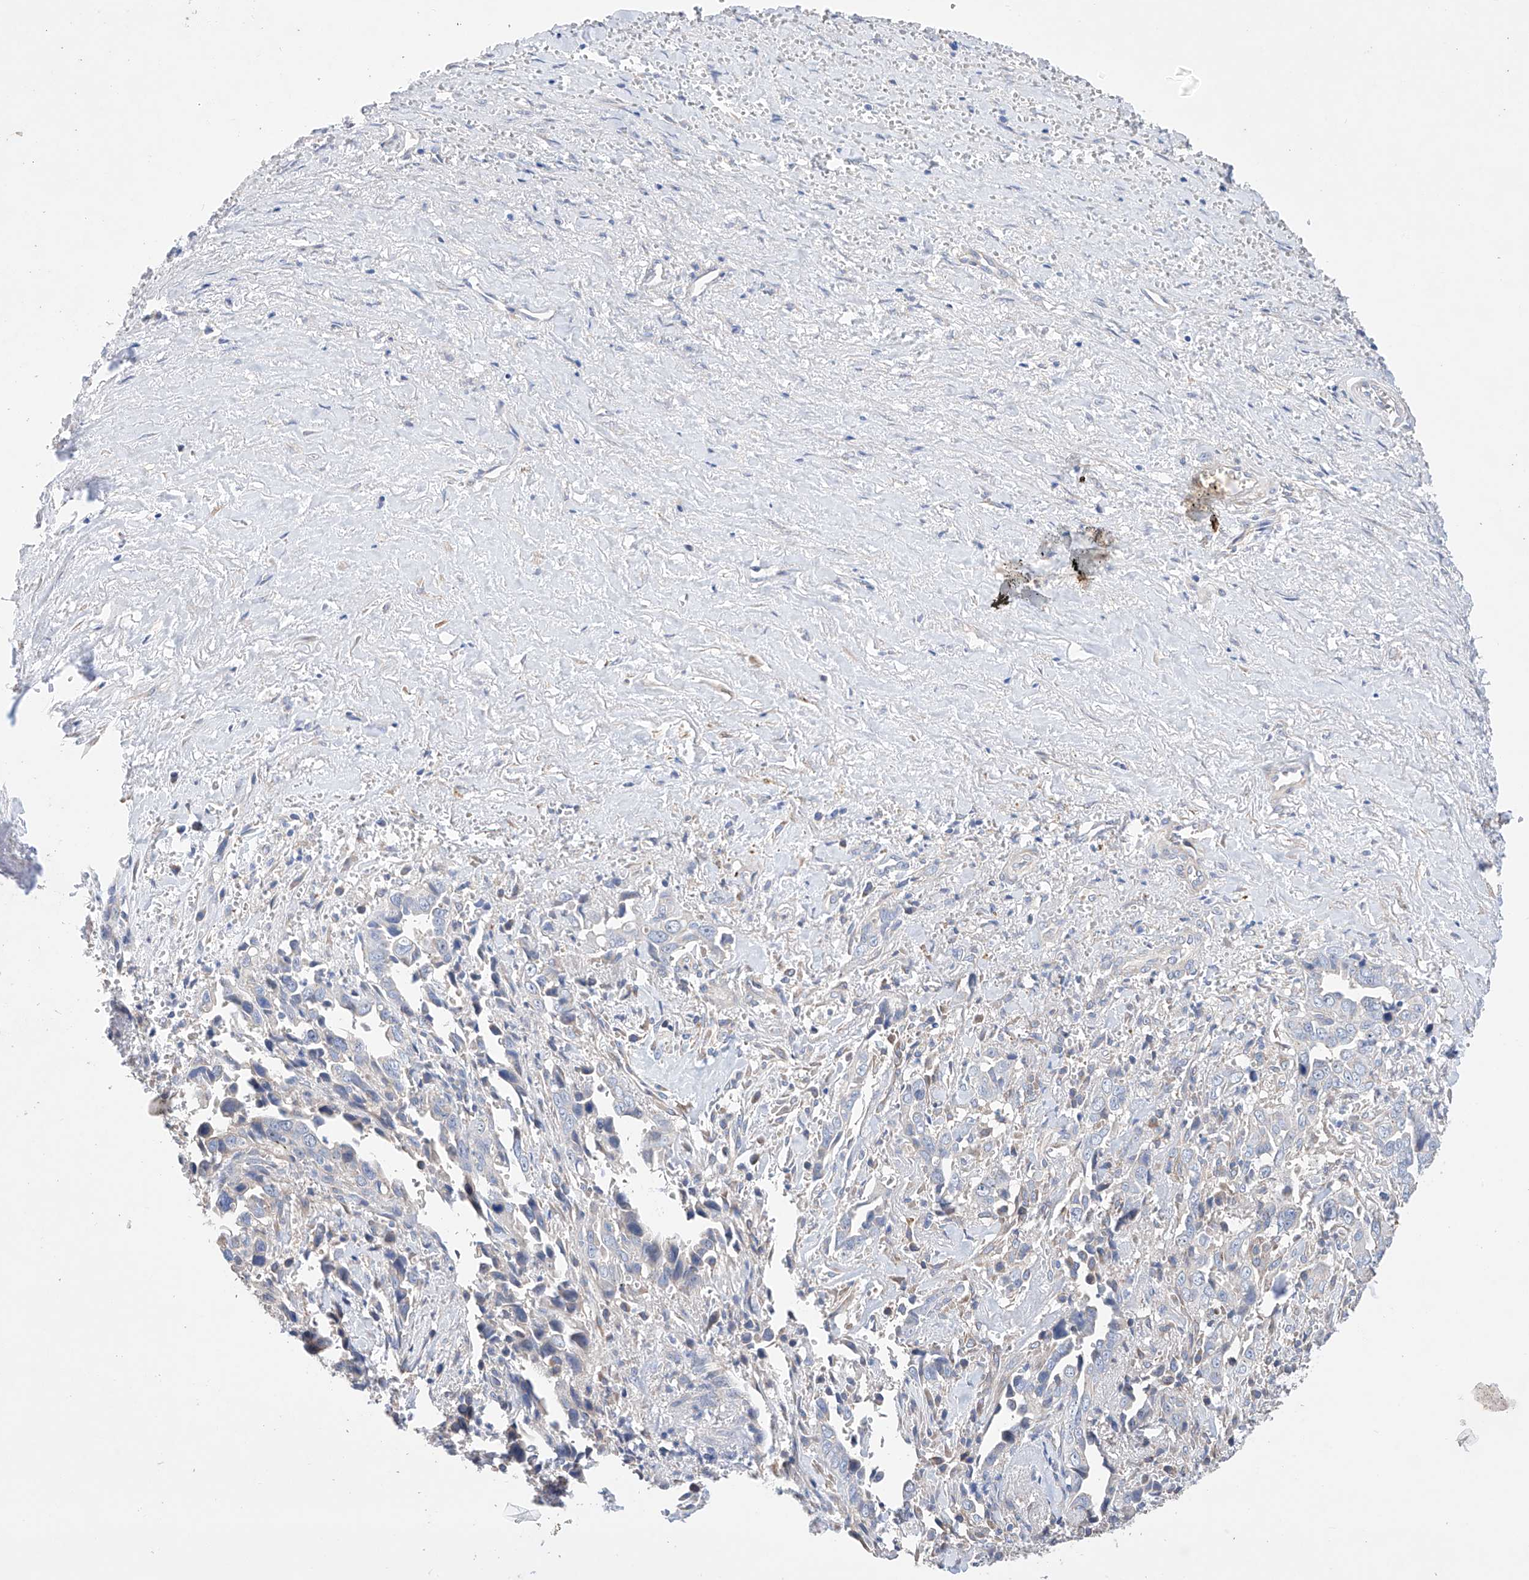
{"staining": {"intensity": "negative", "quantity": "none", "location": "none"}, "tissue": "liver cancer", "cell_type": "Tumor cells", "image_type": "cancer", "snomed": [{"axis": "morphology", "description": "Cholangiocarcinoma"}, {"axis": "topography", "description": "Liver"}], "caption": "This is an immunohistochemistry photomicrograph of liver cancer. There is no staining in tumor cells.", "gene": "AFG1L", "patient": {"sex": "female", "age": 79}}